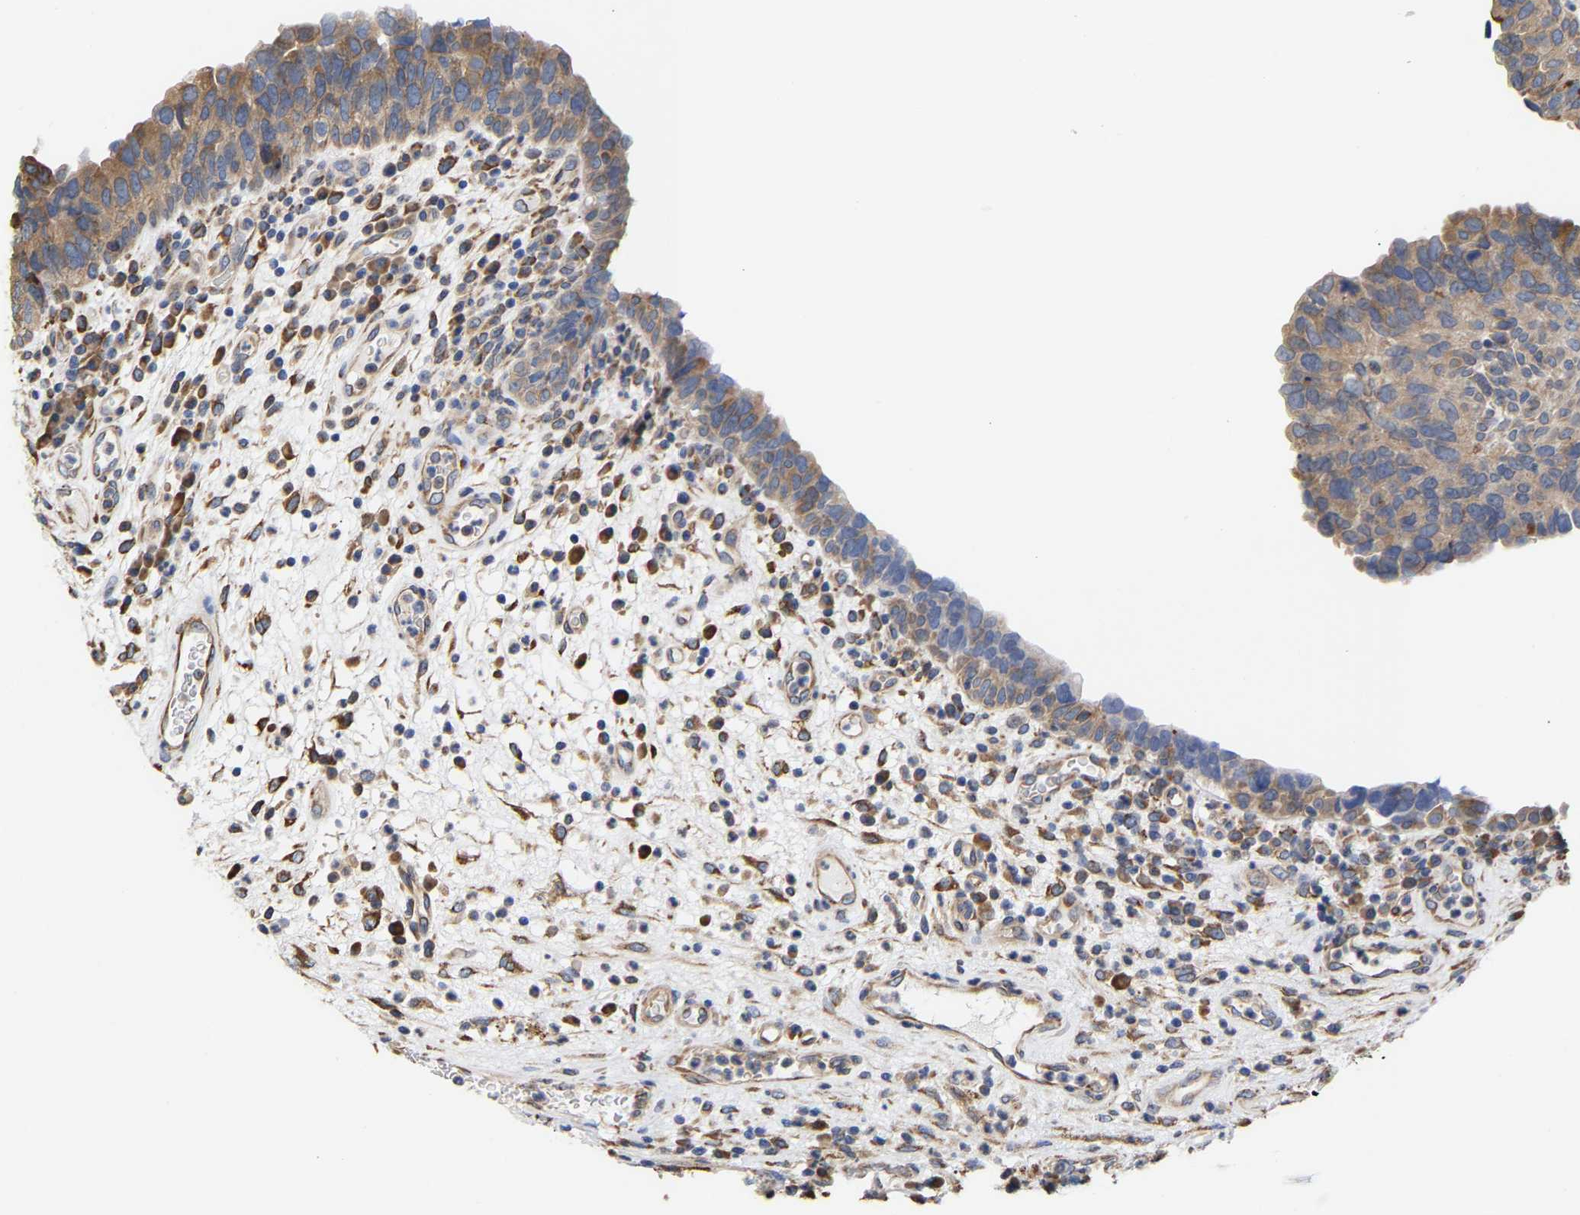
{"staining": {"intensity": "moderate", "quantity": ">75%", "location": "cytoplasmic/membranous"}, "tissue": "urothelial cancer", "cell_type": "Tumor cells", "image_type": "cancer", "snomed": [{"axis": "morphology", "description": "Urothelial carcinoma, High grade"}, {"axis": "topography", "description": "Urinary bladder"}], "caption": "Approximately >75% of tumor cells in high-grade urothelial carcinoma show moderate cytoplasmic/membranous protein staining as visualized by brown immunohistochemical staining.", "gene": "ARAP1", "patient": {"sex": "female", "age": 82}}